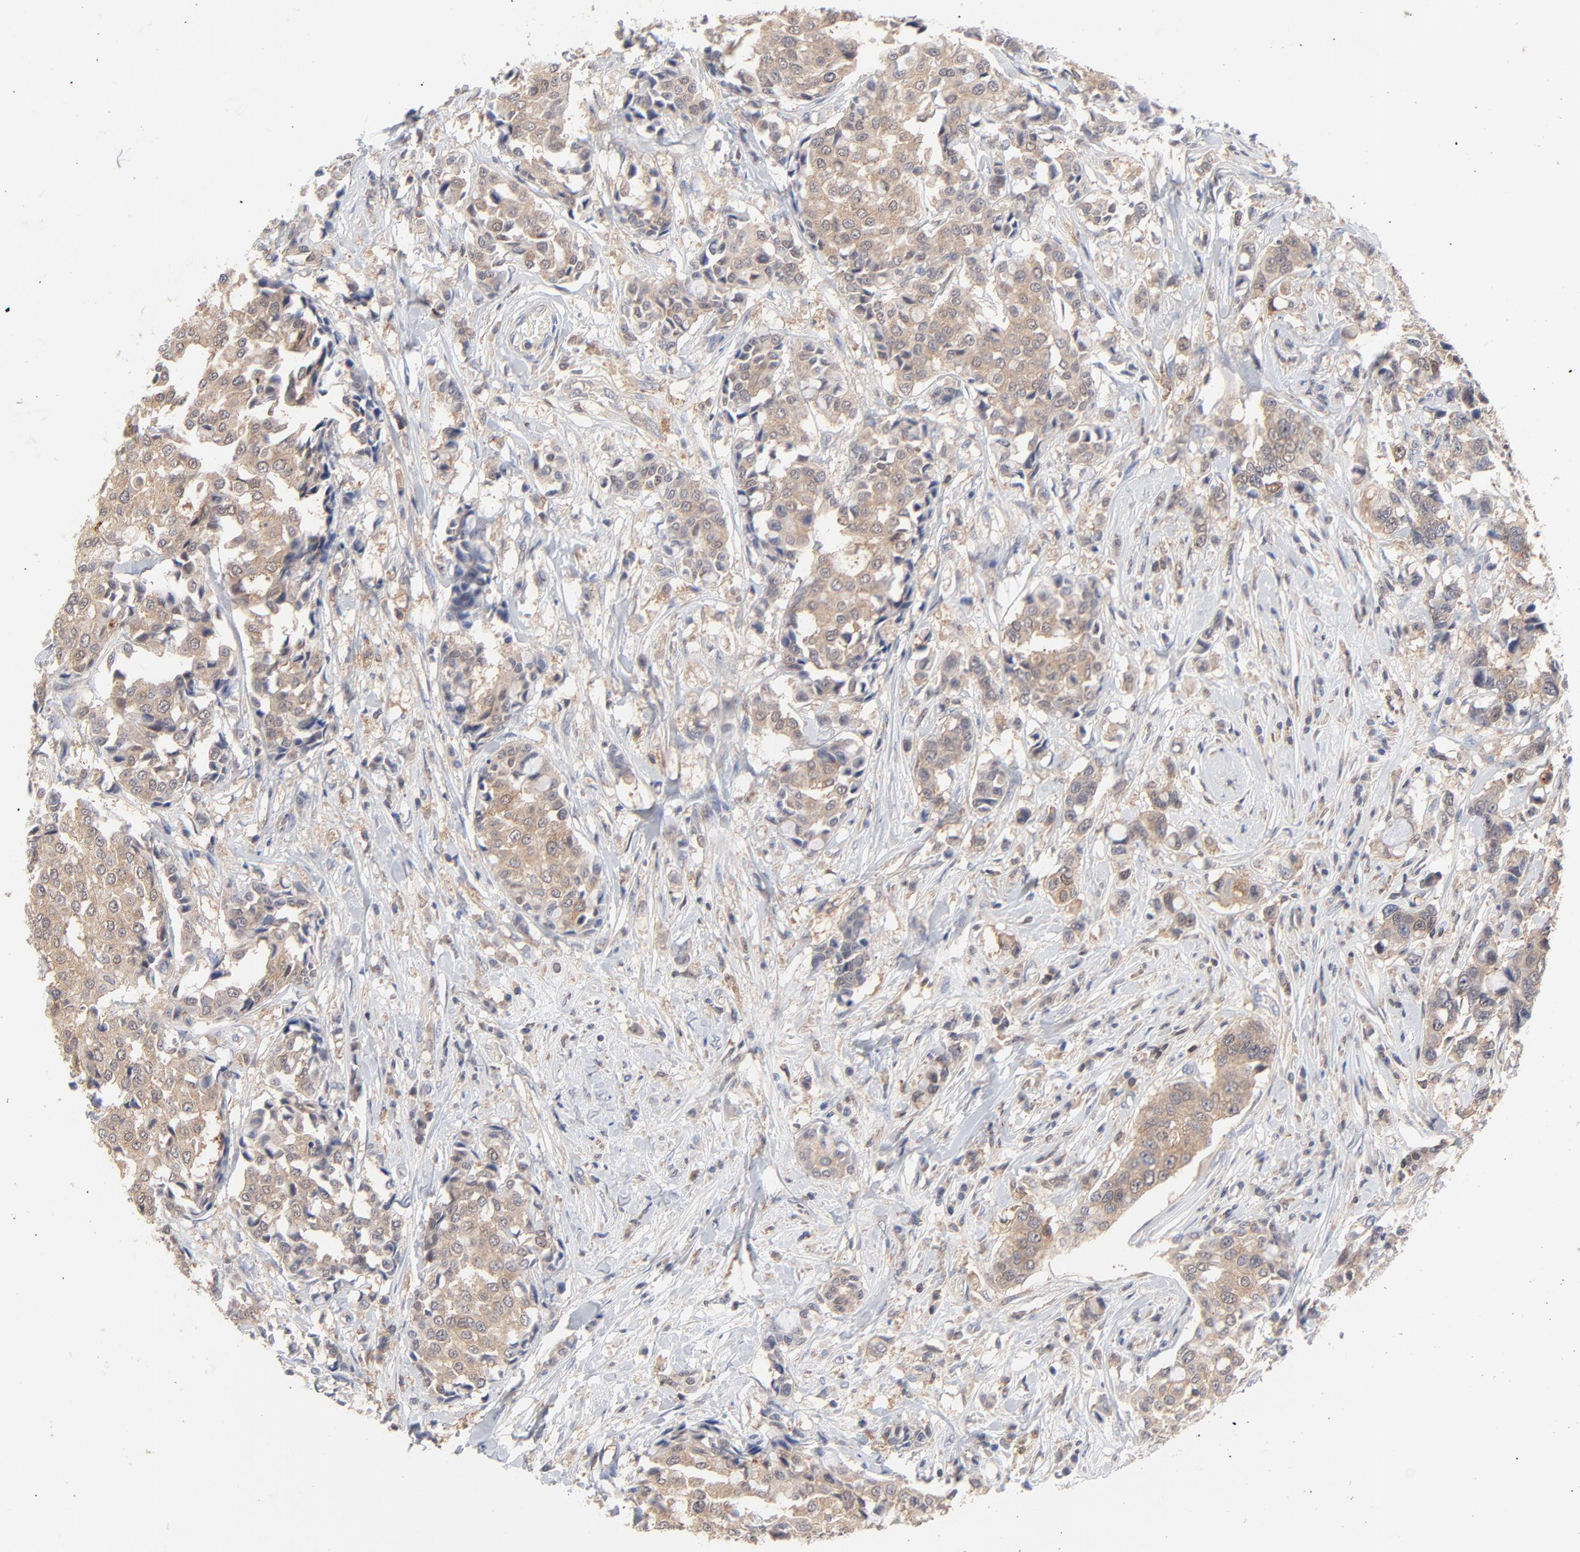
{"staining": {"intensity": "moderate", "quantity": ">75%", "location": "cytoplasmic/membranous"}, "tissue": "breast cancer", "cell_type": "Tumor cells", "image_type": "cancer", "snomed": [{"axis": "morphology", "description": "Duct carcinoma"}, {"axis": "topography", "description": "Breast"}], "caption": "Immunohistochemistry (IHC) image of breast infiltrating ductal carcinoma stained for a protein (brown), which shows medium levels of moderate cytoplasmic/membranous staining in about >75% of tumor cells.", "gene": "CAB39L", "patient": {"sex": "female", "age": 27}}